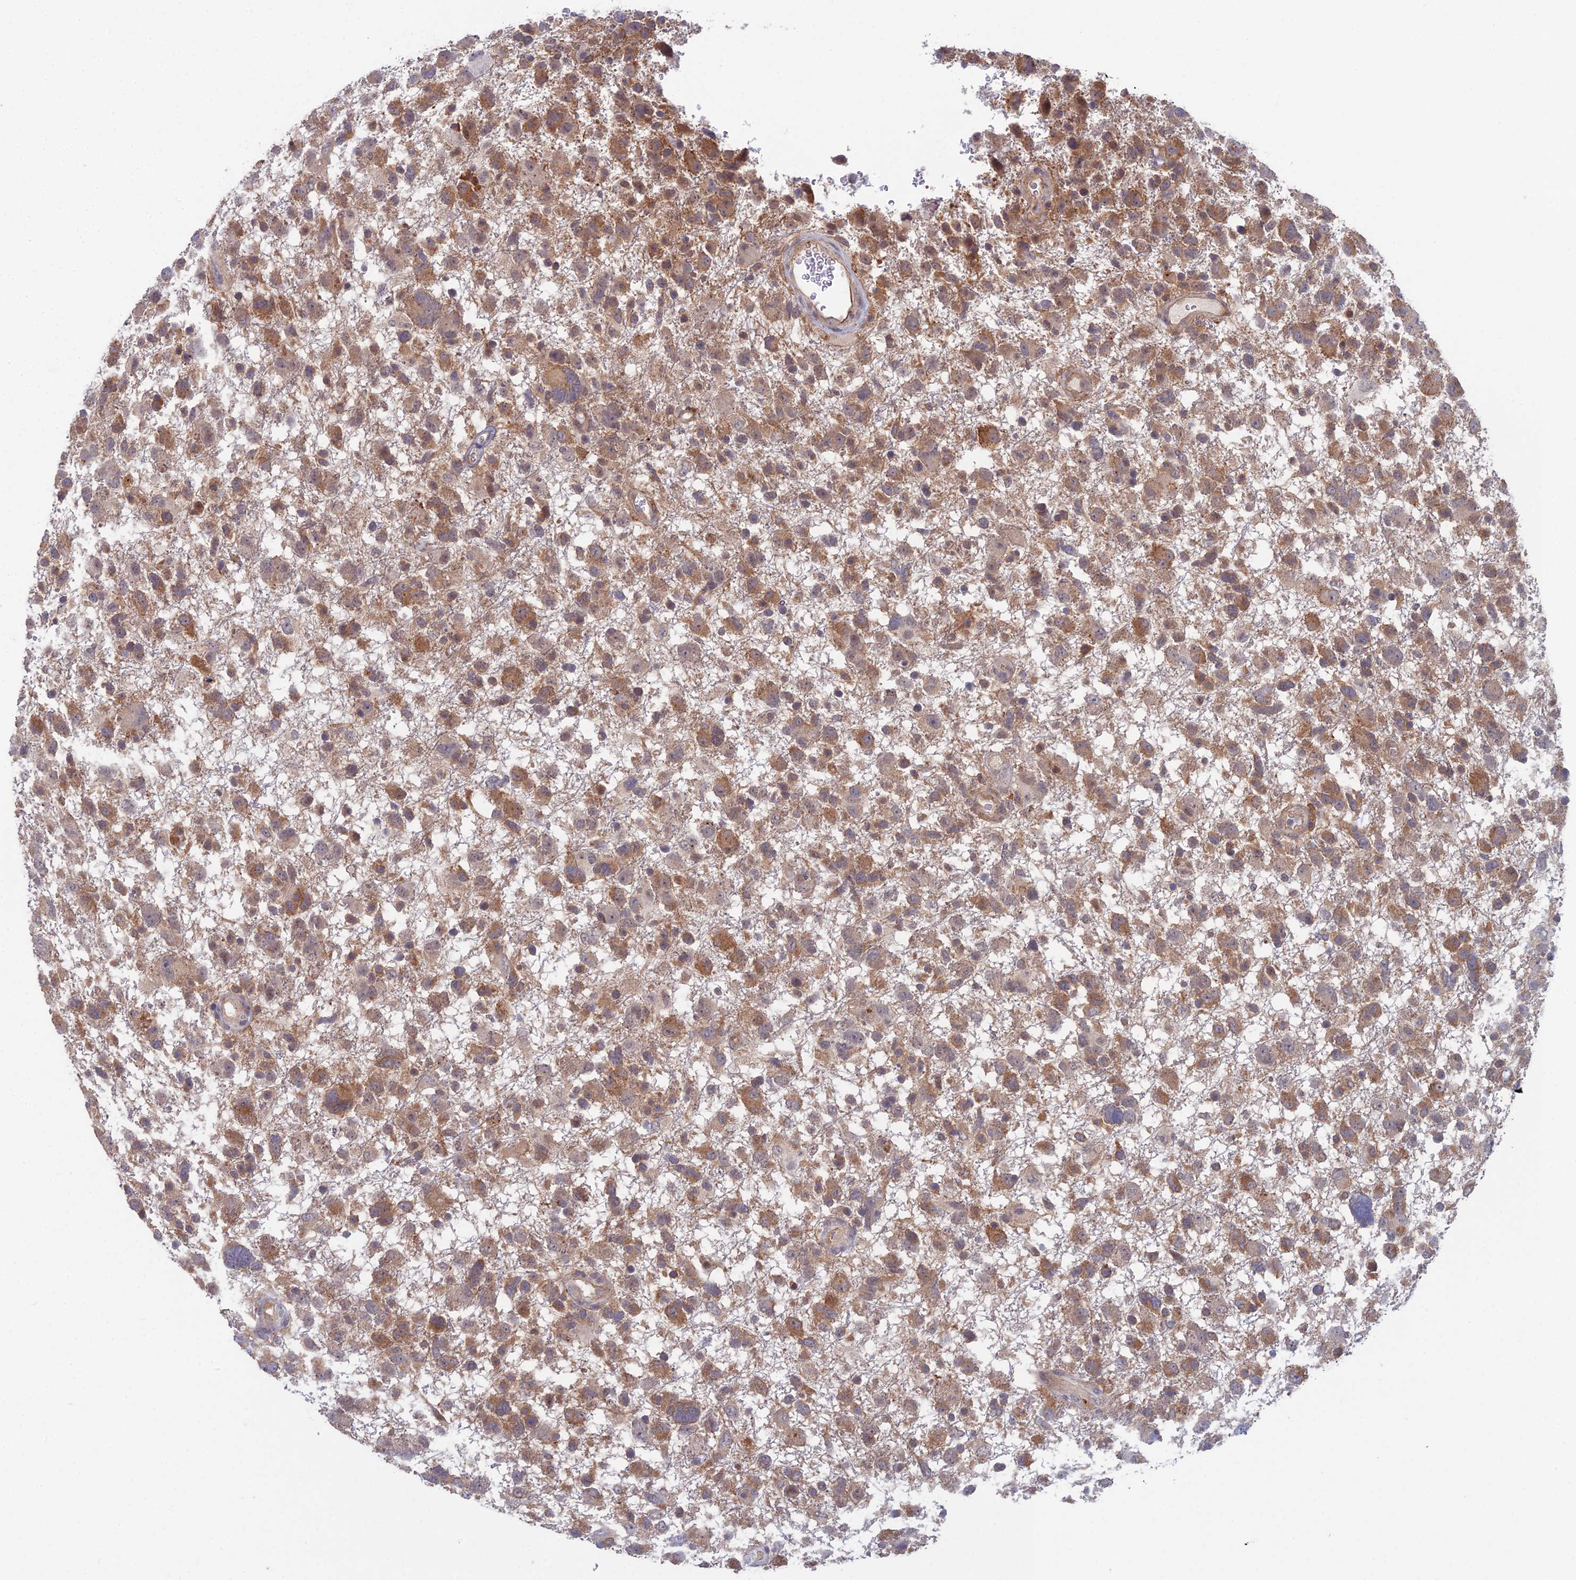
{"staining": {"intensity": "moderate", "quantity": ">75%", "location": "cytoplasmic/membranous"}, "tissue": "glioma", "cell_type": "Tumor cells", "image_type": "cancer", "snomed": [{"axis": "morphology", "description": "Glioma, malignant, High grade"}, {"axis": "topography", "description": "Brain"}], "caption": "A medium amount of moderate cytoplasmic/membranous staining is seen in about >75% of tumor cells in malignant glioma (high-grade) tissue. (DAB (3,3'-diaminobenzidine) IHC, brown staining for protein, blue staining for nuclei).", "gene": "ABHD1", "patient": {"sex": "male", "age": 61}}